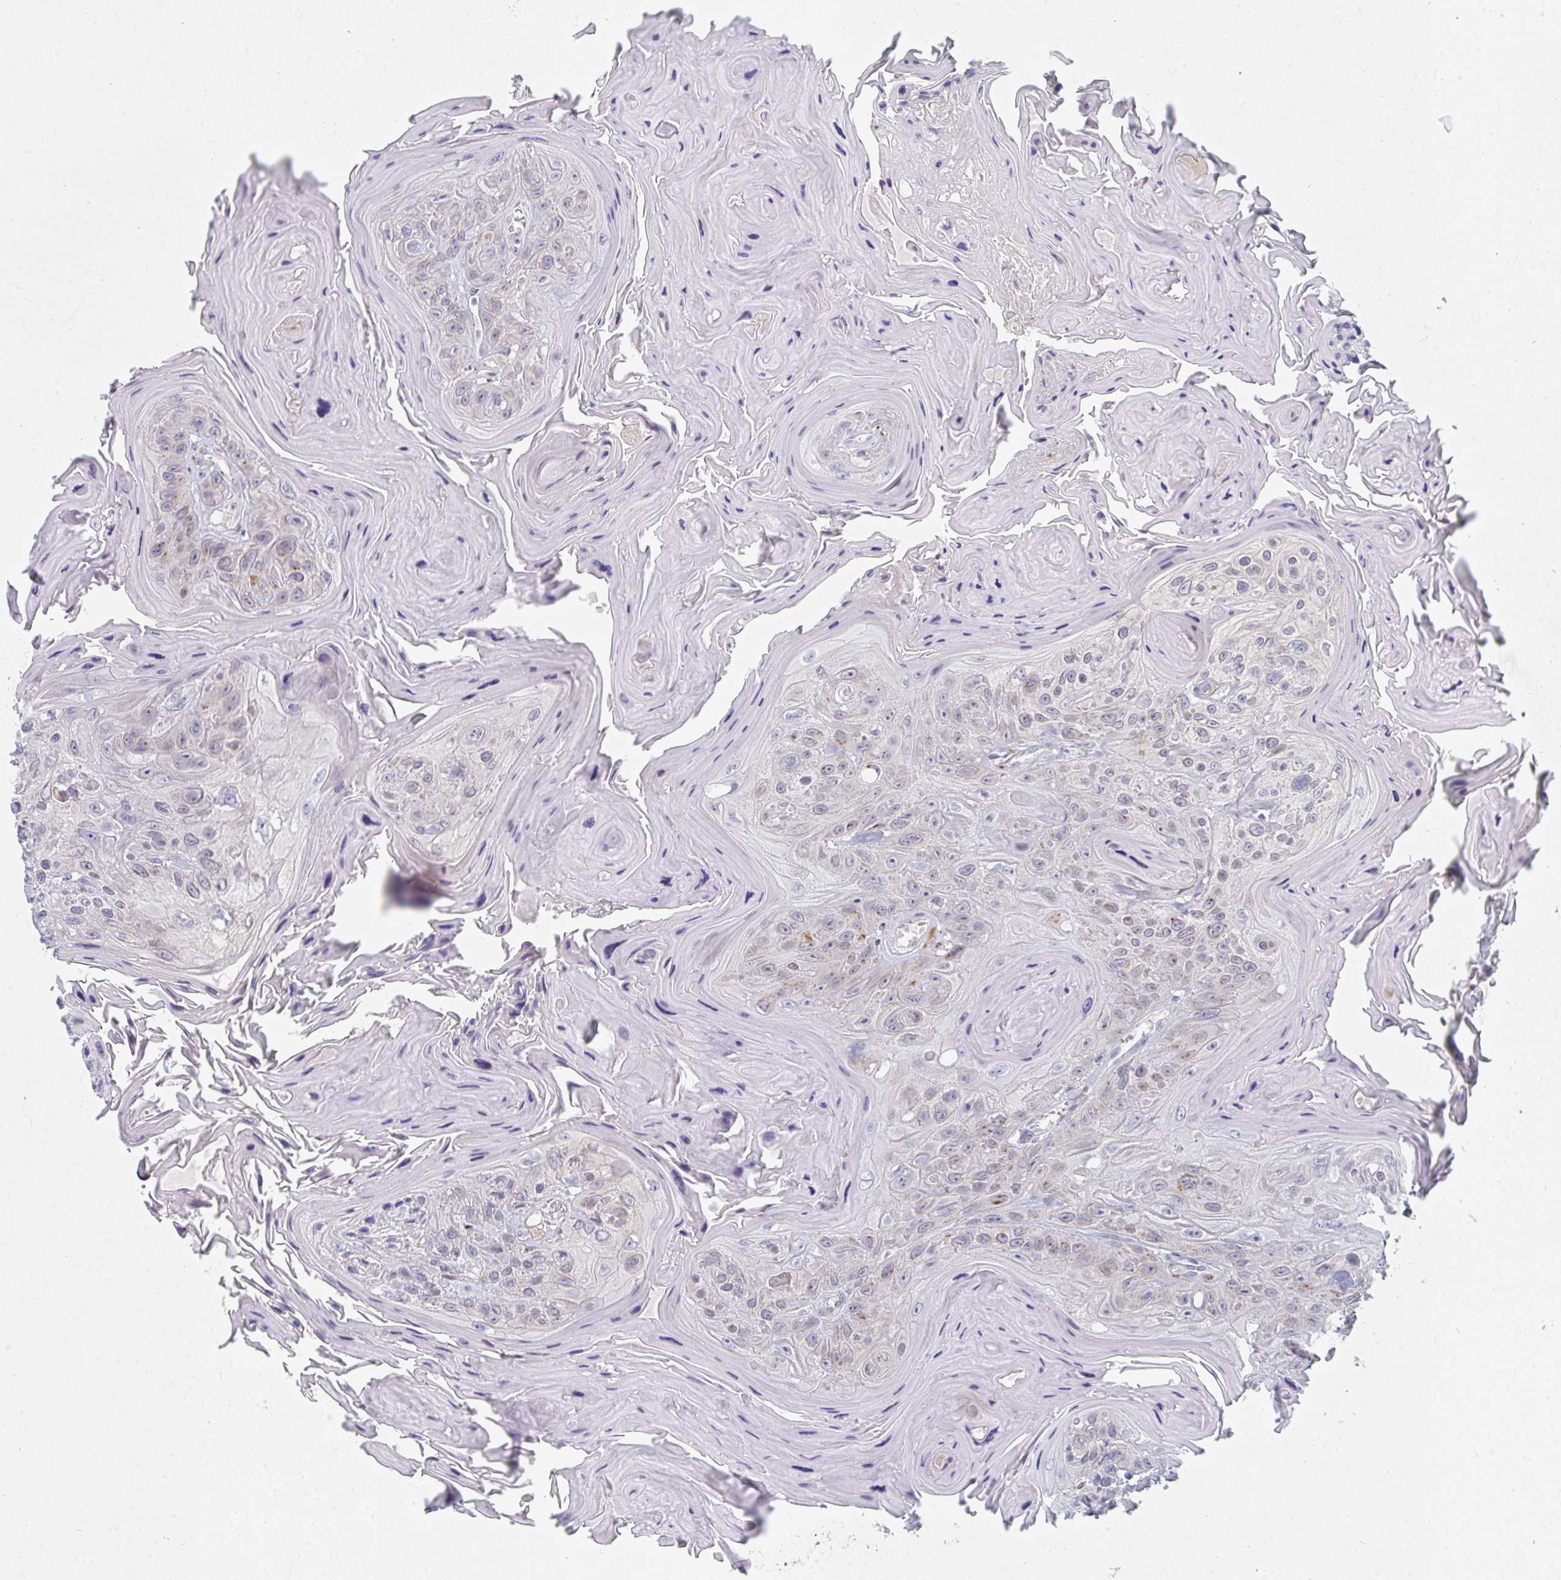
{"staining": {"intensity": "negative", "quantity": "none", "location": "none"}, "tissue": "head and neck cancer", "cell_type": "Tumor cells", "image_type": "cancer", "snomed": [{"axis": "morphology", "description": "Squamous cell carcinoma, NOS"}, {"axis": "topography", "description": "Head-Neck"}], "caption": "The photomicrograph reveals no significant positivity in tumor cells of head and neck squamous cell carcinoma.", "gene": "PSMG1", "patient": {"sex": "female", "age": 59}}